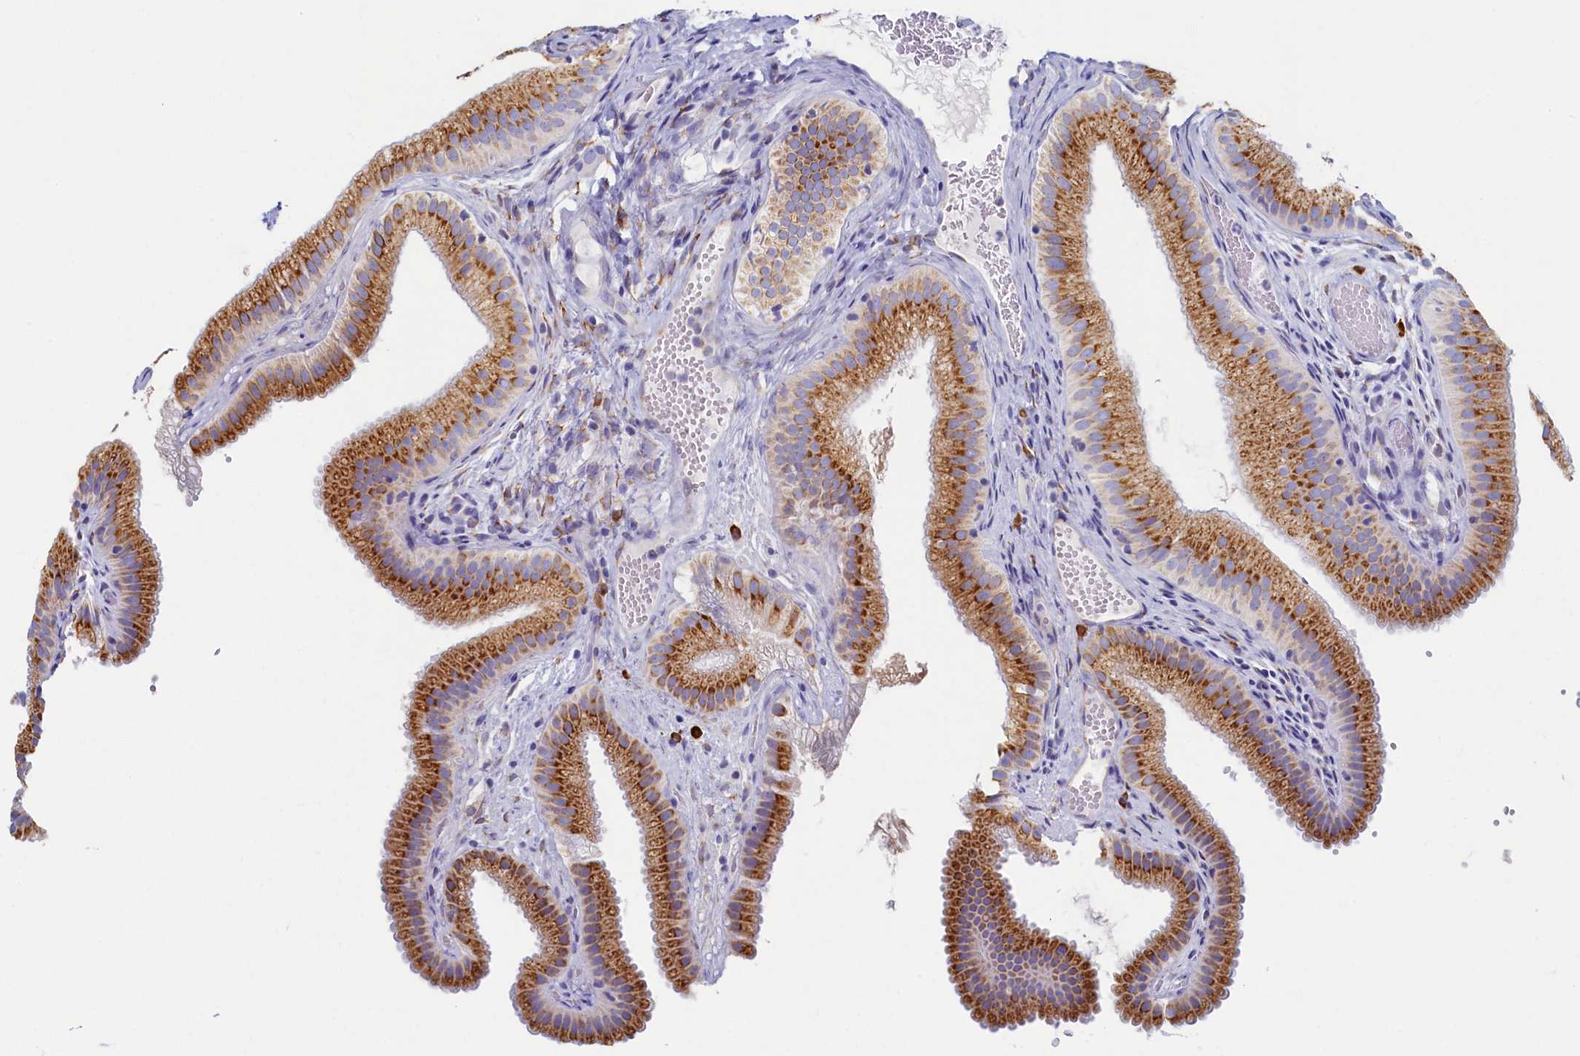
{"staining": {"intensity": "moderate", "quantity": ">75%", "location": "cytoplasmic/membranous"}, "tissue": "gallbladder", "cell_type": "Glandular cells", "image_type": "normal", "snomed": [{"axis": "morphology", "description": "Normal tissue, NOS"}, {"axis": "topography", "description": "Gallbladder"}], "caption": "A brown stain highlights moderate cytoplasmic/membranous expression of a protein in glandular cells of benign gallbladder.", "gene": "TMEM18", "patient": {"sex": "female", "age": 30}}